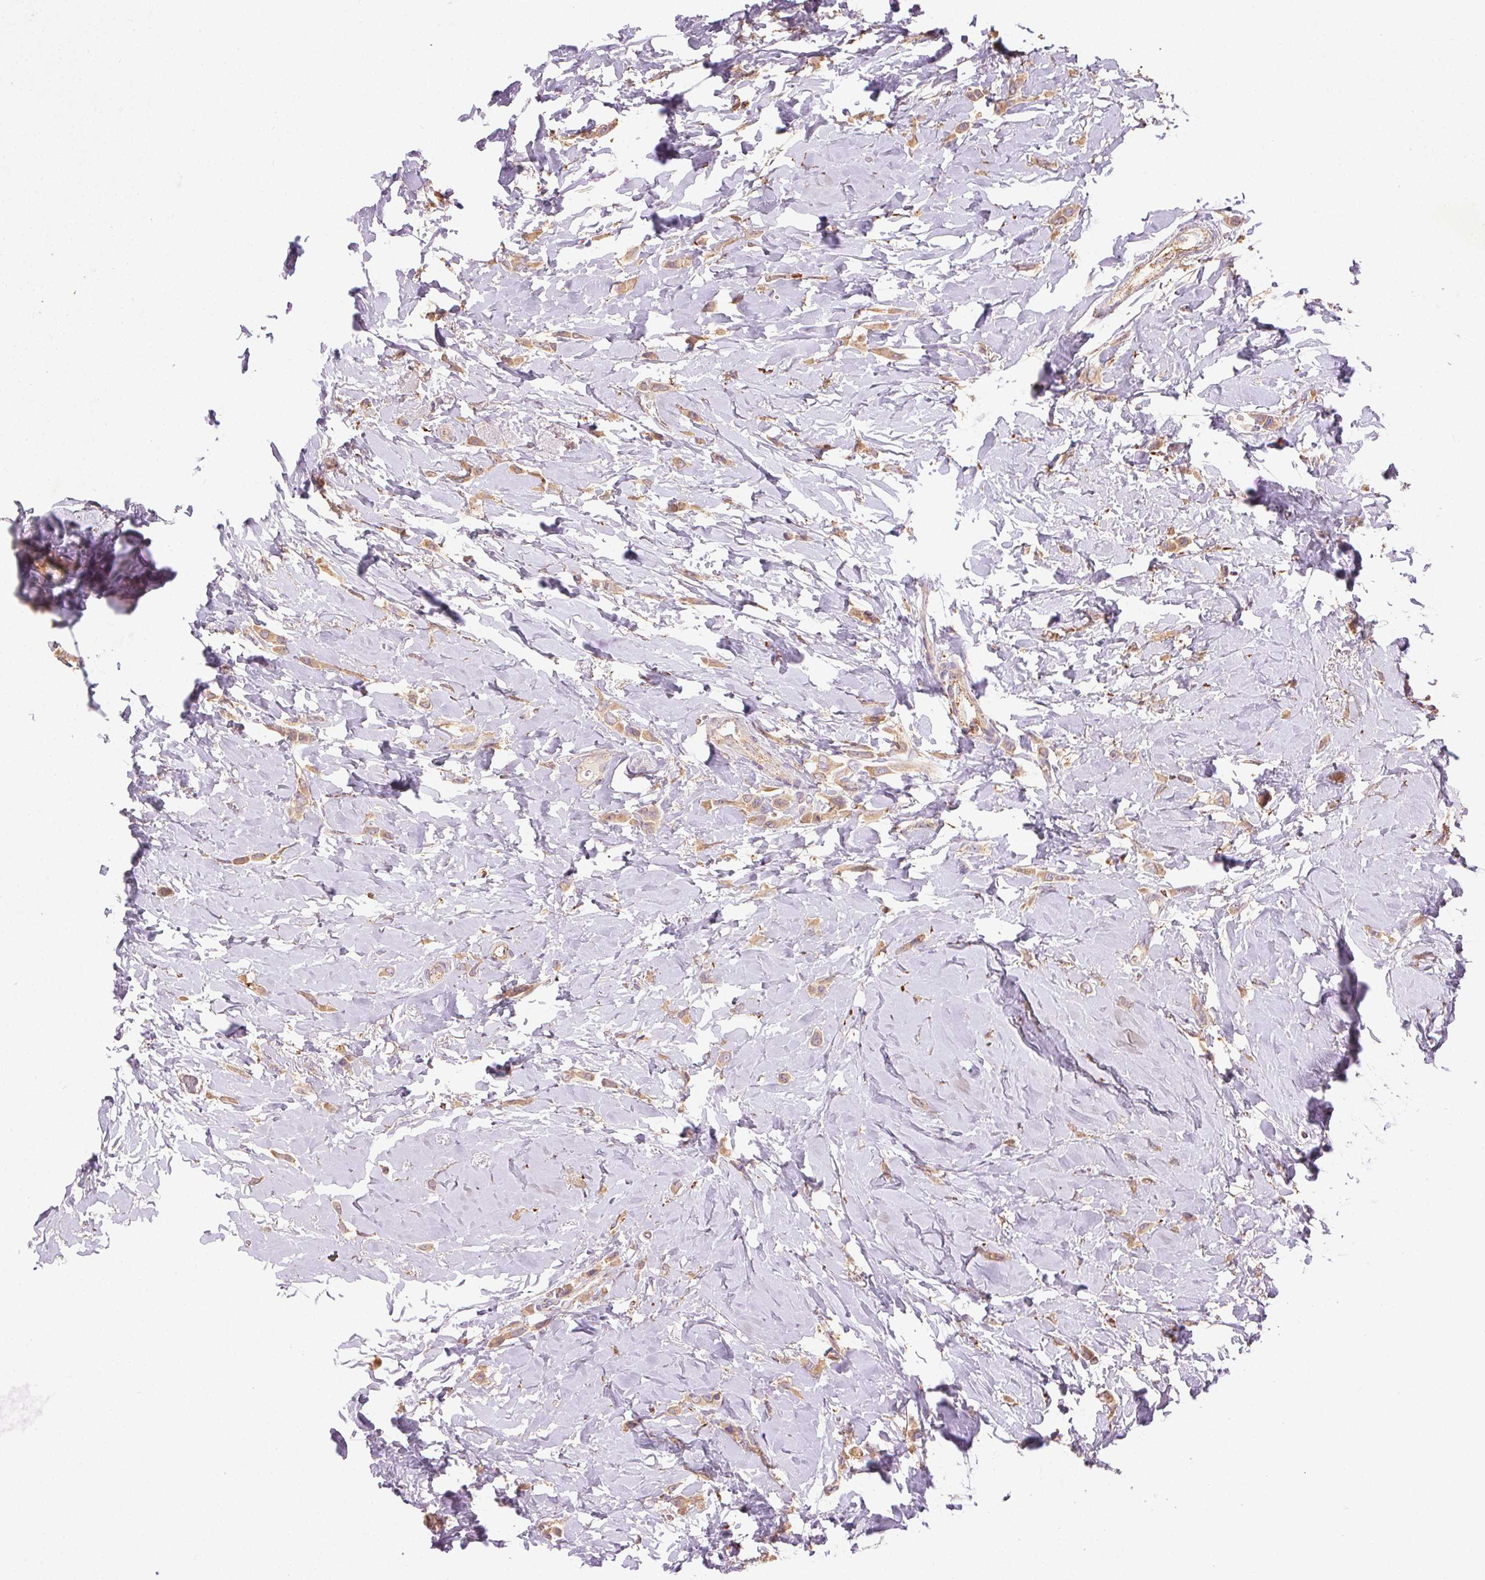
{"staining": {"intensity": "weak", "quantity": ">75%", "location": "cytoplasmic/membranous"}, "tissue": "breast cancer", "cell_type": "Tumor cells", "image_type": "cancer", "snomed": [{"axis": "morphology", "description": "Lobular carcinoma"}, {"axis": "topography", "description": "Breast"}], "caption": "Tumor cells demonstrate weak cytoplasmic/membranous staining in about >75% of cells in lobular carcinoma (breast).", "gene": "FNBP1L", "patient": {"sex": "female", "age": 66}}